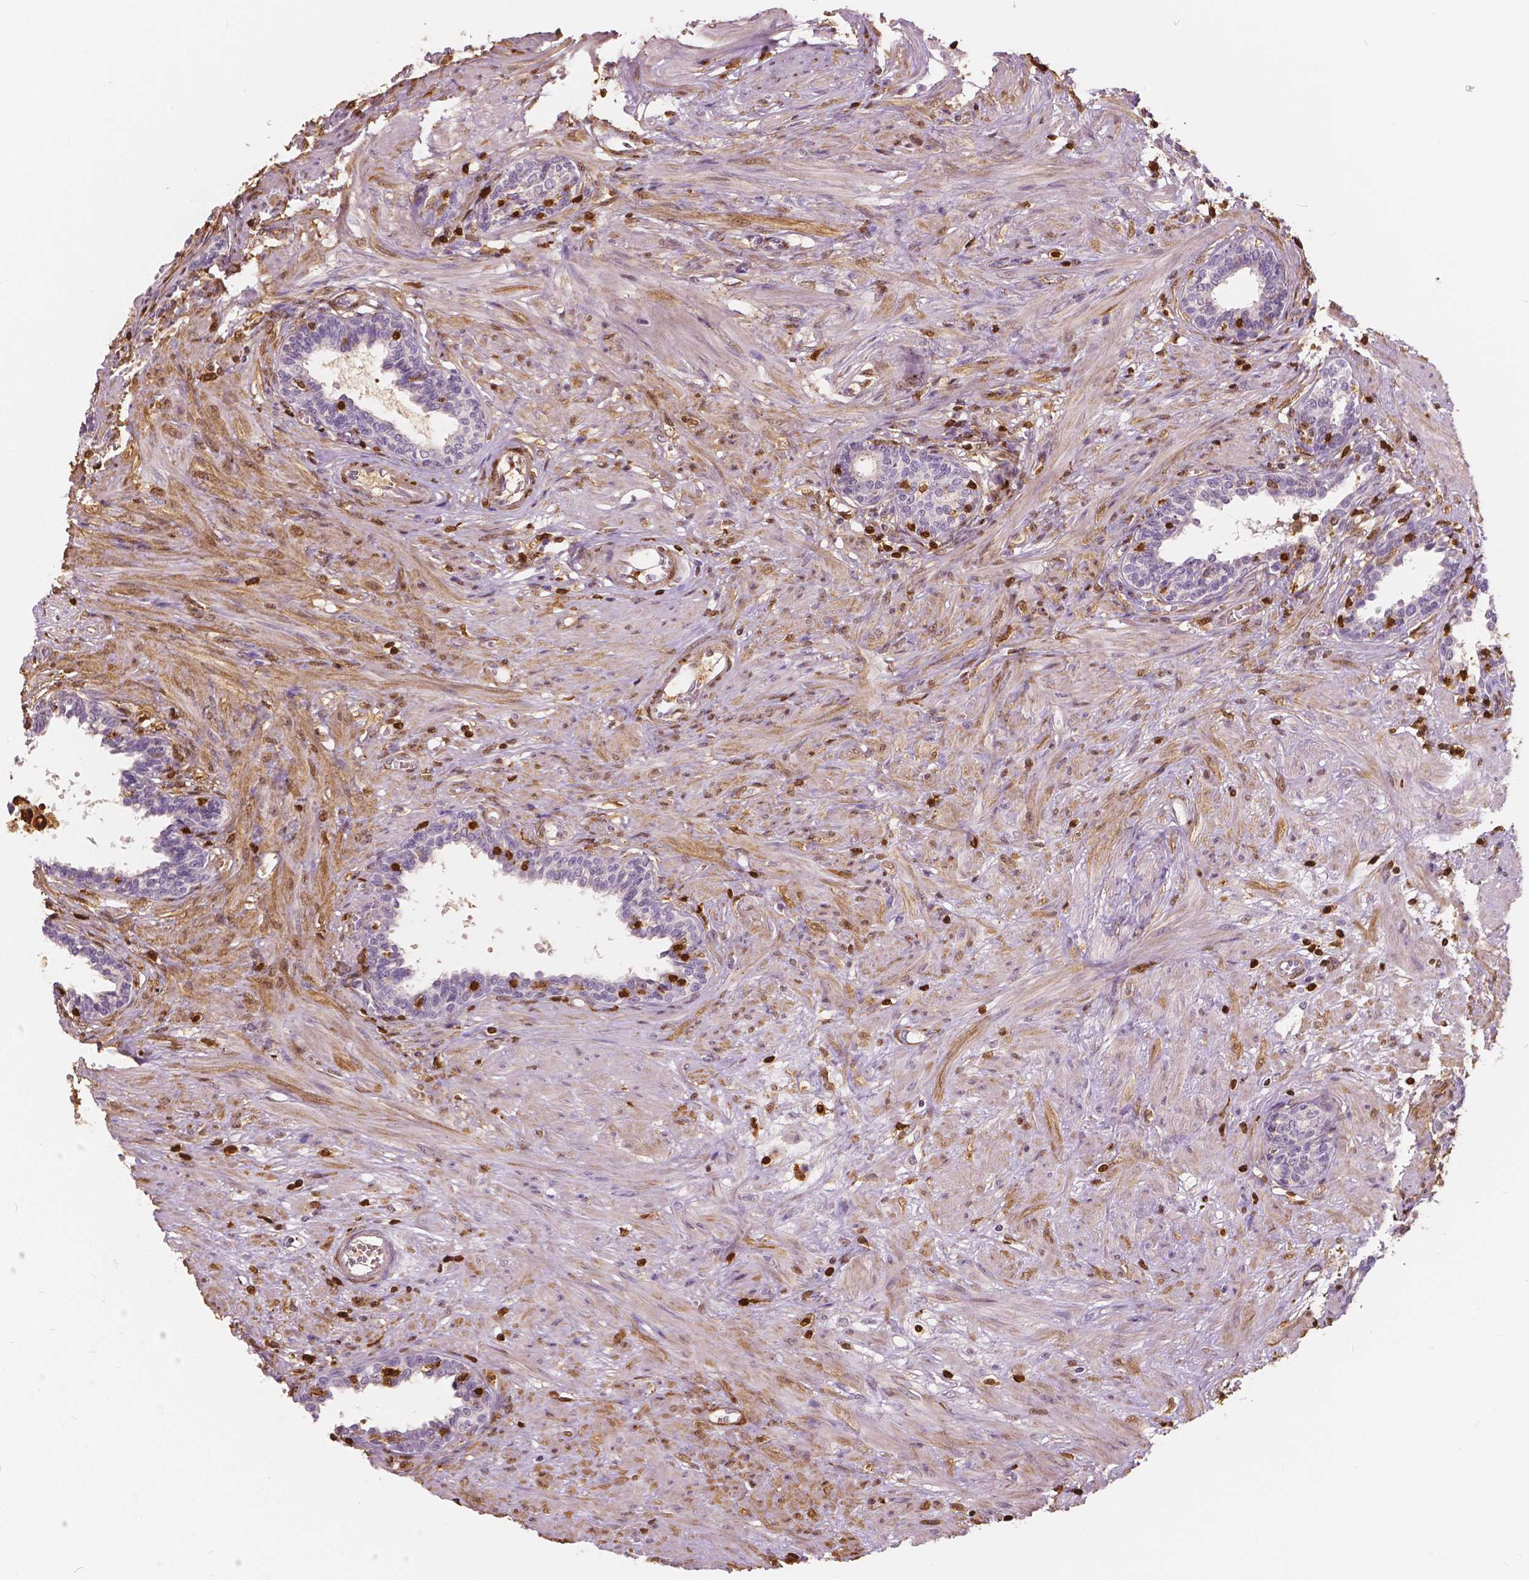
{"staining": {"intensity": "negative", "quantity": "none", "location": "none"}, "tissue": "prostate", "cell_type": "Glandular cells", "image_type": "normal", "snomed": [{"axis": "morphology", "description": "Normal tissue, NOS"}, {"axis": "topography", "description": "Prostate"}], "caption": "Immunohistochemical staining of unremarkable human prostate displays no significant staining in glandular cells.", "gene": "S100A4", "patient": {"sex": "male", "age": 55}}